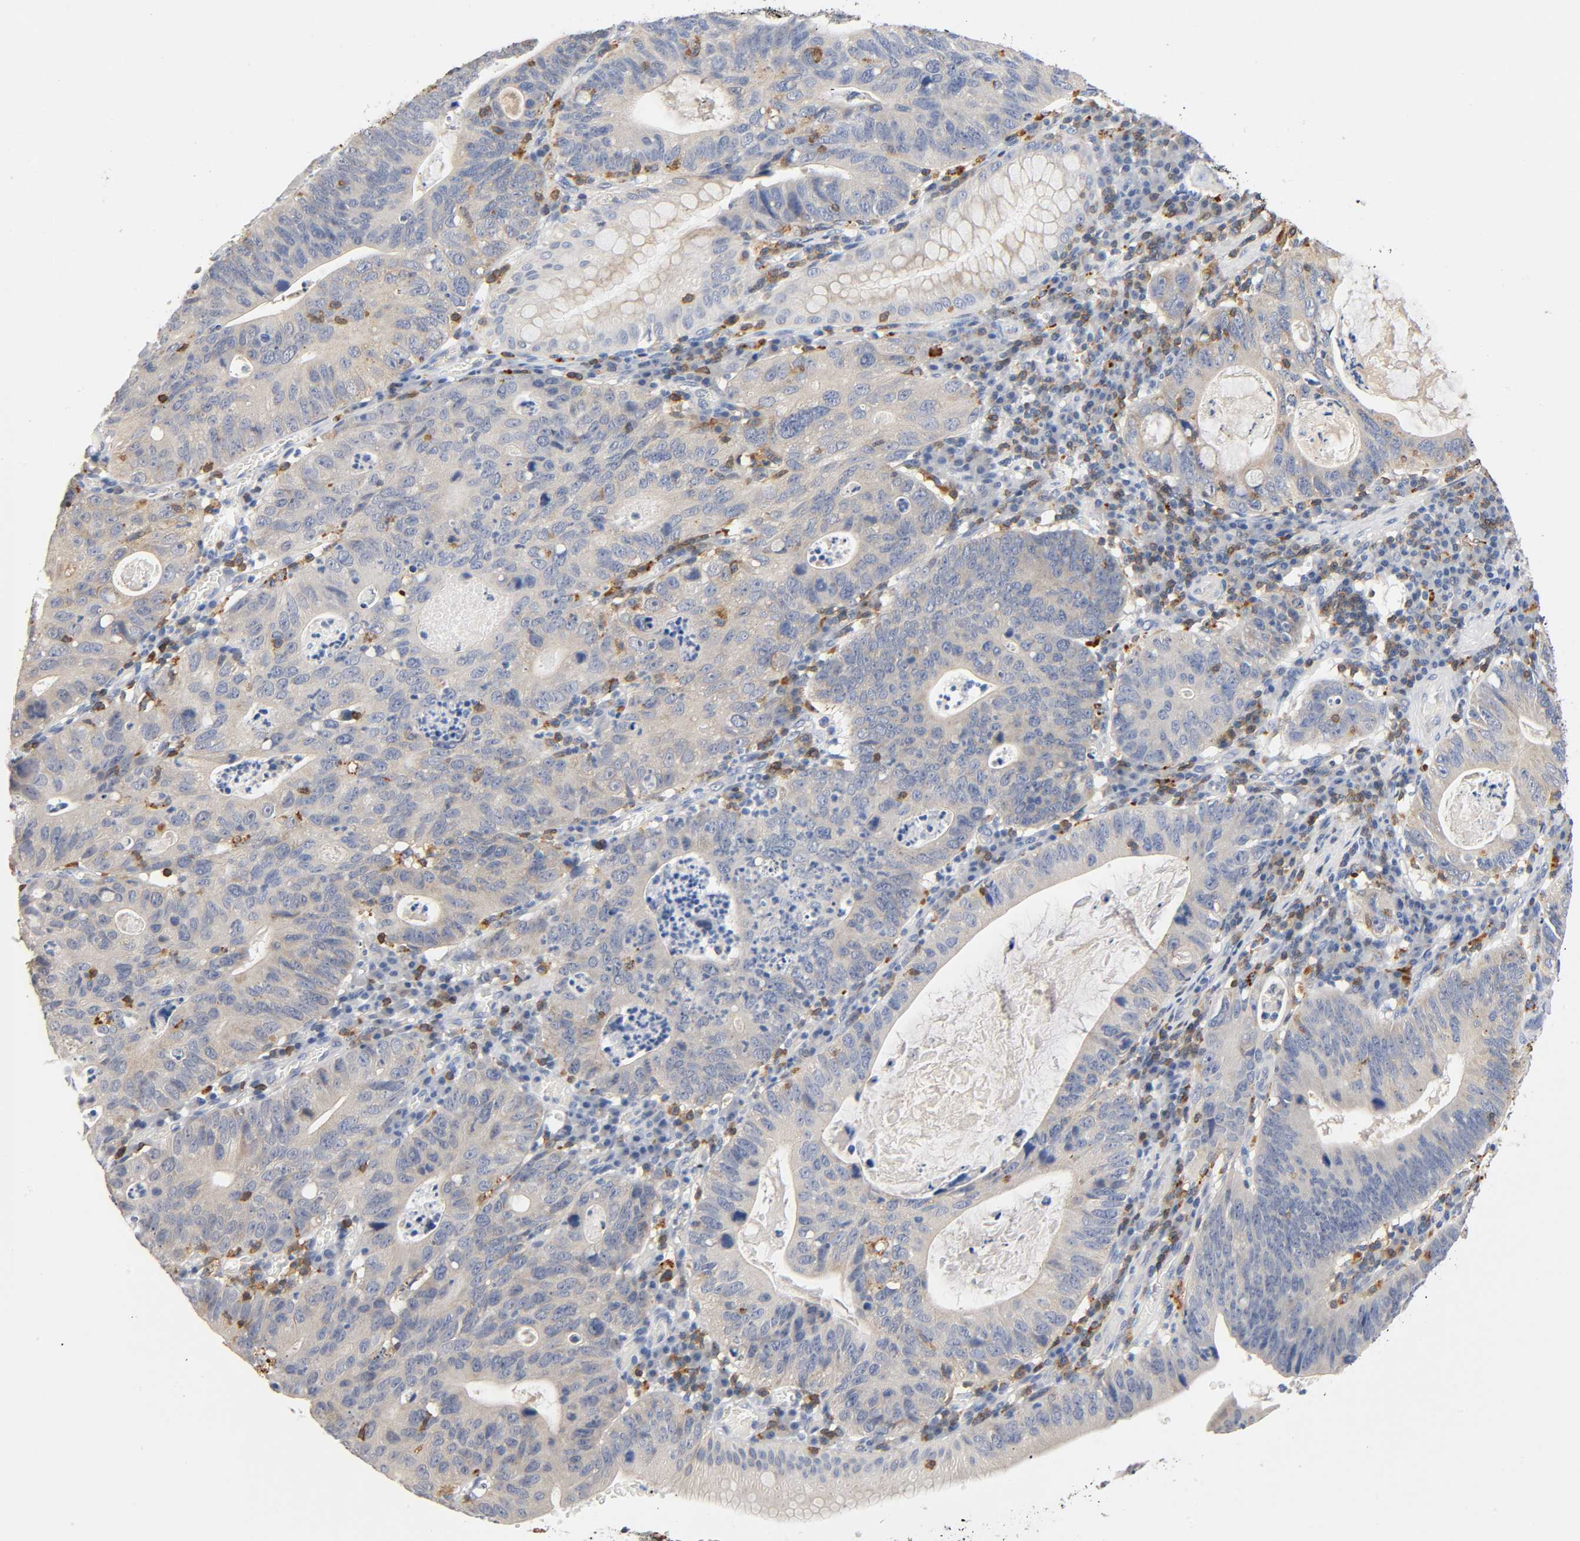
{"staining": {"intensity": "weak", "quantity": "25%-75%", "location": "cytoplasmic/membranous"}, "tissue": "stomach cancer", "cell_type": "Tumor cells", "image_type": "cancer", "snomed": [{"axis": "morphology", "description": "Adenocarcinoma, NOS"}, {"axis": "topography", "description": "Stomach"}], "caption": "Stomach cancer was stained to show a protein in brown. There is low levels of weak cytoplasmic/membranous positivity in about 25%-75% of tumor cells.", "gene": "UCKL1", "patient": {"sex": "male", "age": 59}}